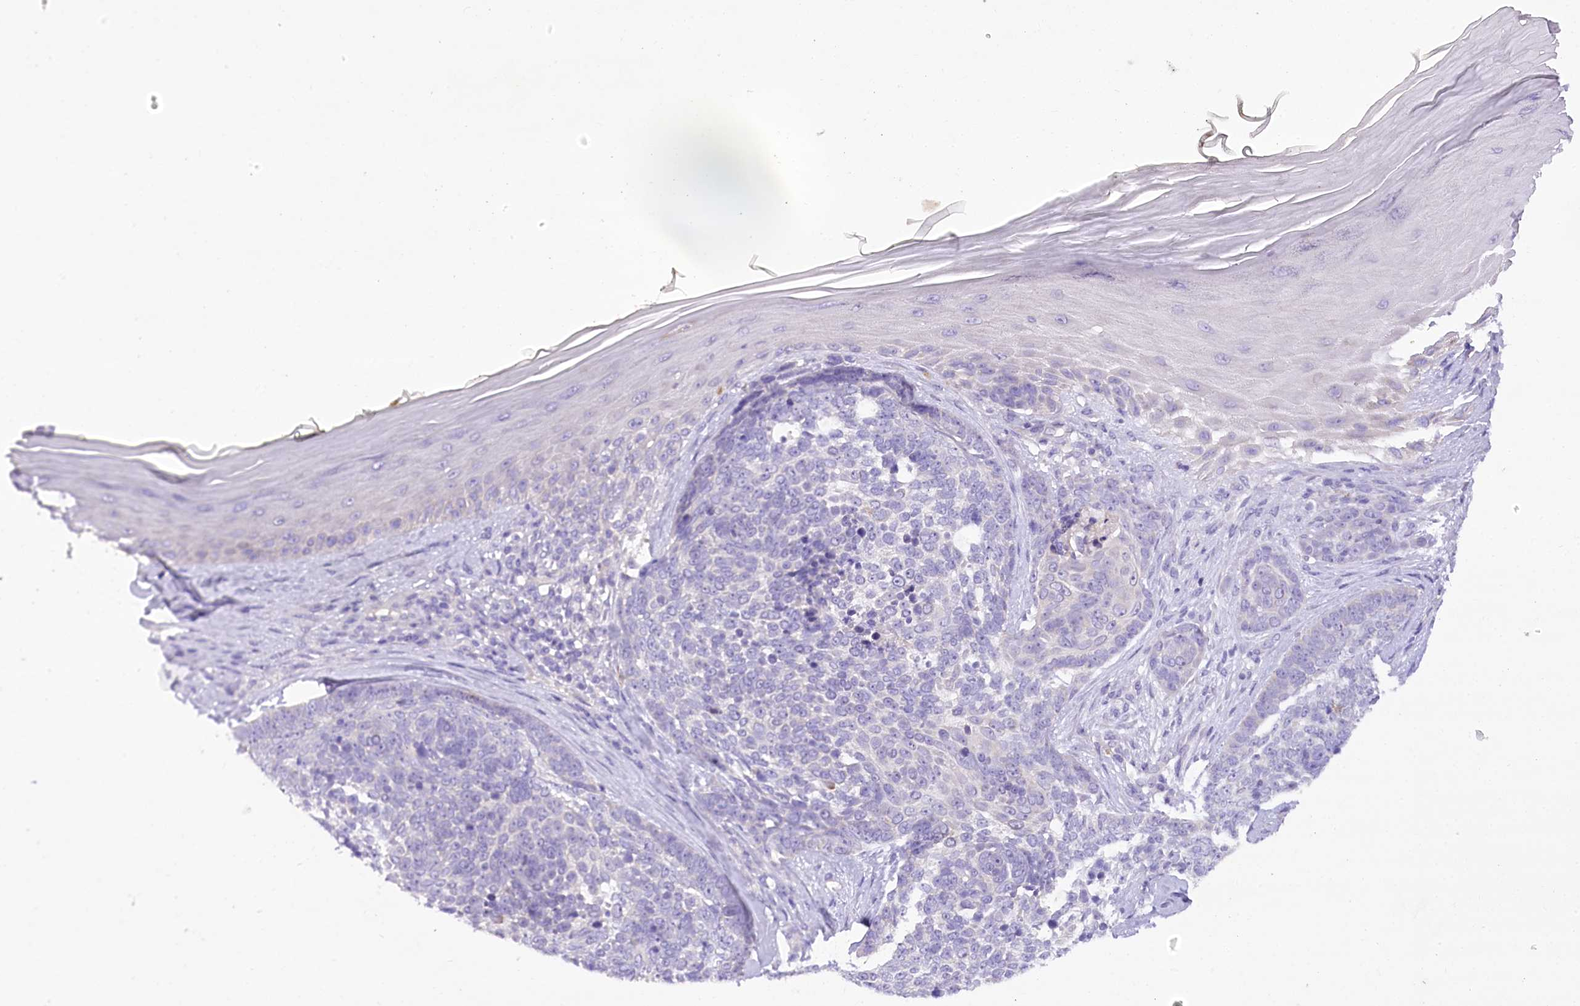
{"staining": {"intensity": "negative", "quantity": "none", "location": "none"}, "tissue": "skin cancer", "cell_type": "Tumor cells", "image_type": "cancer", "snomed": [{"axis": "morphology", "description": "Basal cell carcinoma"}, {"axis": "topography", "description": "Skin"}], "caption": "A photomicrograph of human basal cell carcinoma (skin) is negative for staining in tumor cells.", "gene": "DCUN1D1", "patient": {"sex": "female", "age": 81}}